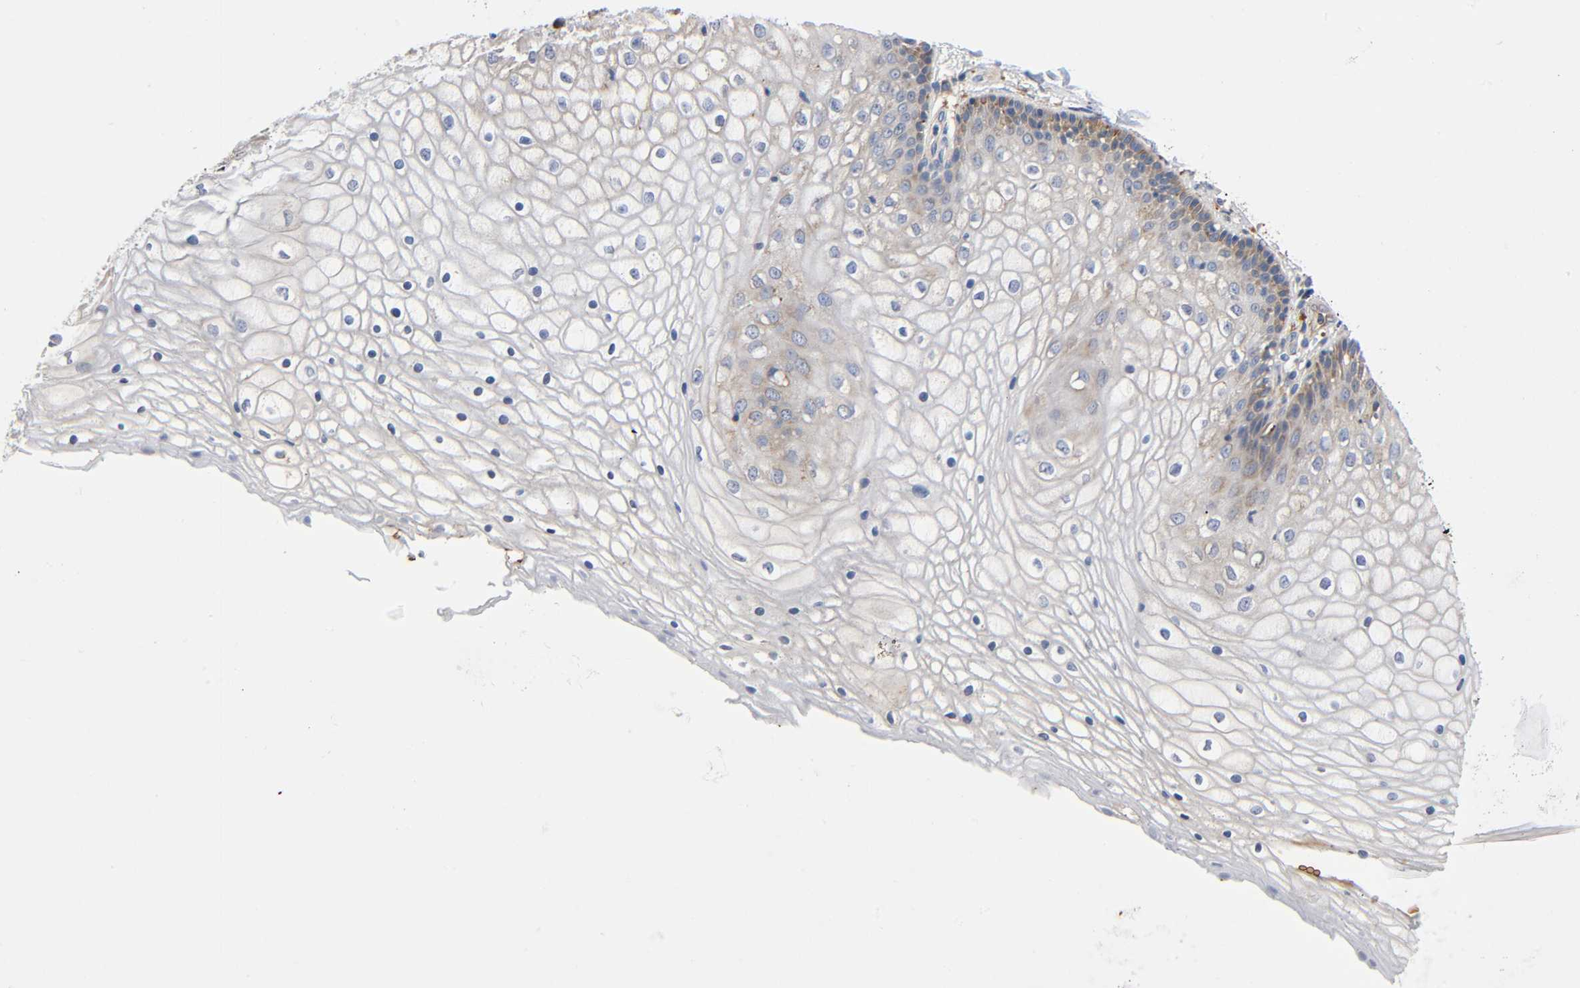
{"staining": {"intensity": "moderate", "quantity": "25%-75%", "location": "cytoplasmic/membranous"}, "tissue": "vagina", "cell_type": "Squamous epithelial cells", "image_type": "normal", "snomed": [{"axis": "morphology", "description": "Normal tissue, NOS"}, {"axis": "topography", "description": "Vagina"}], "caption": "Unremarkable vagina was stained to show a protein in brown. There is medium levels of moderate cytoplasmic/membranous expression in approximately 25%-75% of squamous epithelial cells. Nuclei are stained in blue.", "gene": "UCKL1", "patient": {"sex": "female", "age": 34}}